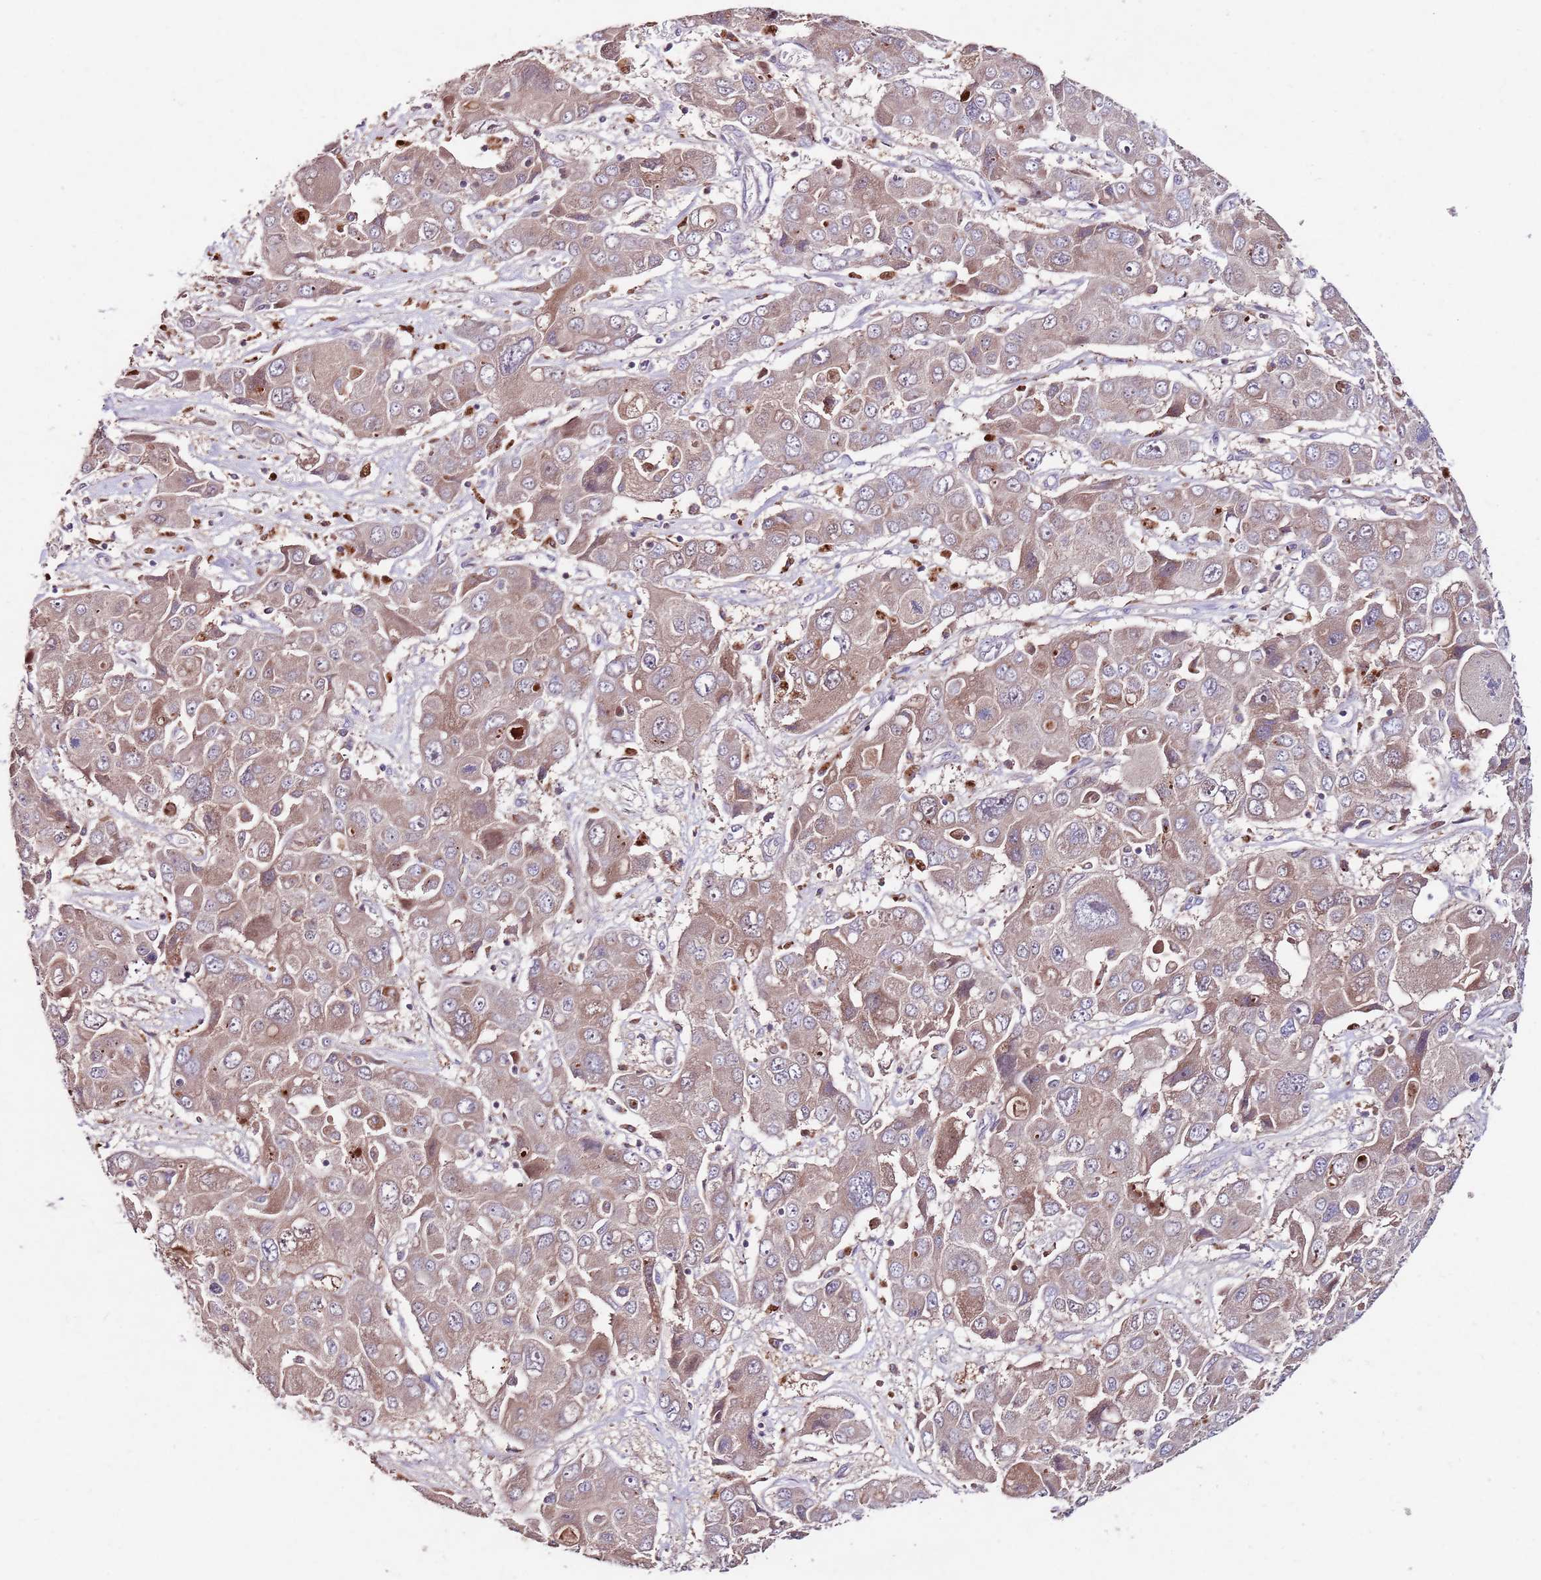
{"staining": {"intensity": "weak", "quantity": ">75%", "location": "cytoplasmic/membranous"}, "tissue": "liver cancer", "cell_type": "Tumor cells", "image_type": "cancer", "snomed": [{"axis": "morphology", "description": "Cholangiocarcinoma"}, {"axis": "topography", "description": "Liver"}], "caption": "This is an image of immunohistochemistry staining of cholangiocarcinoma (liver), which shows weak staining in the cytoplasmic/membranous of tumor cells.", "gene": "NRDE2", "patient": {"sex": "male", "age": 67}}